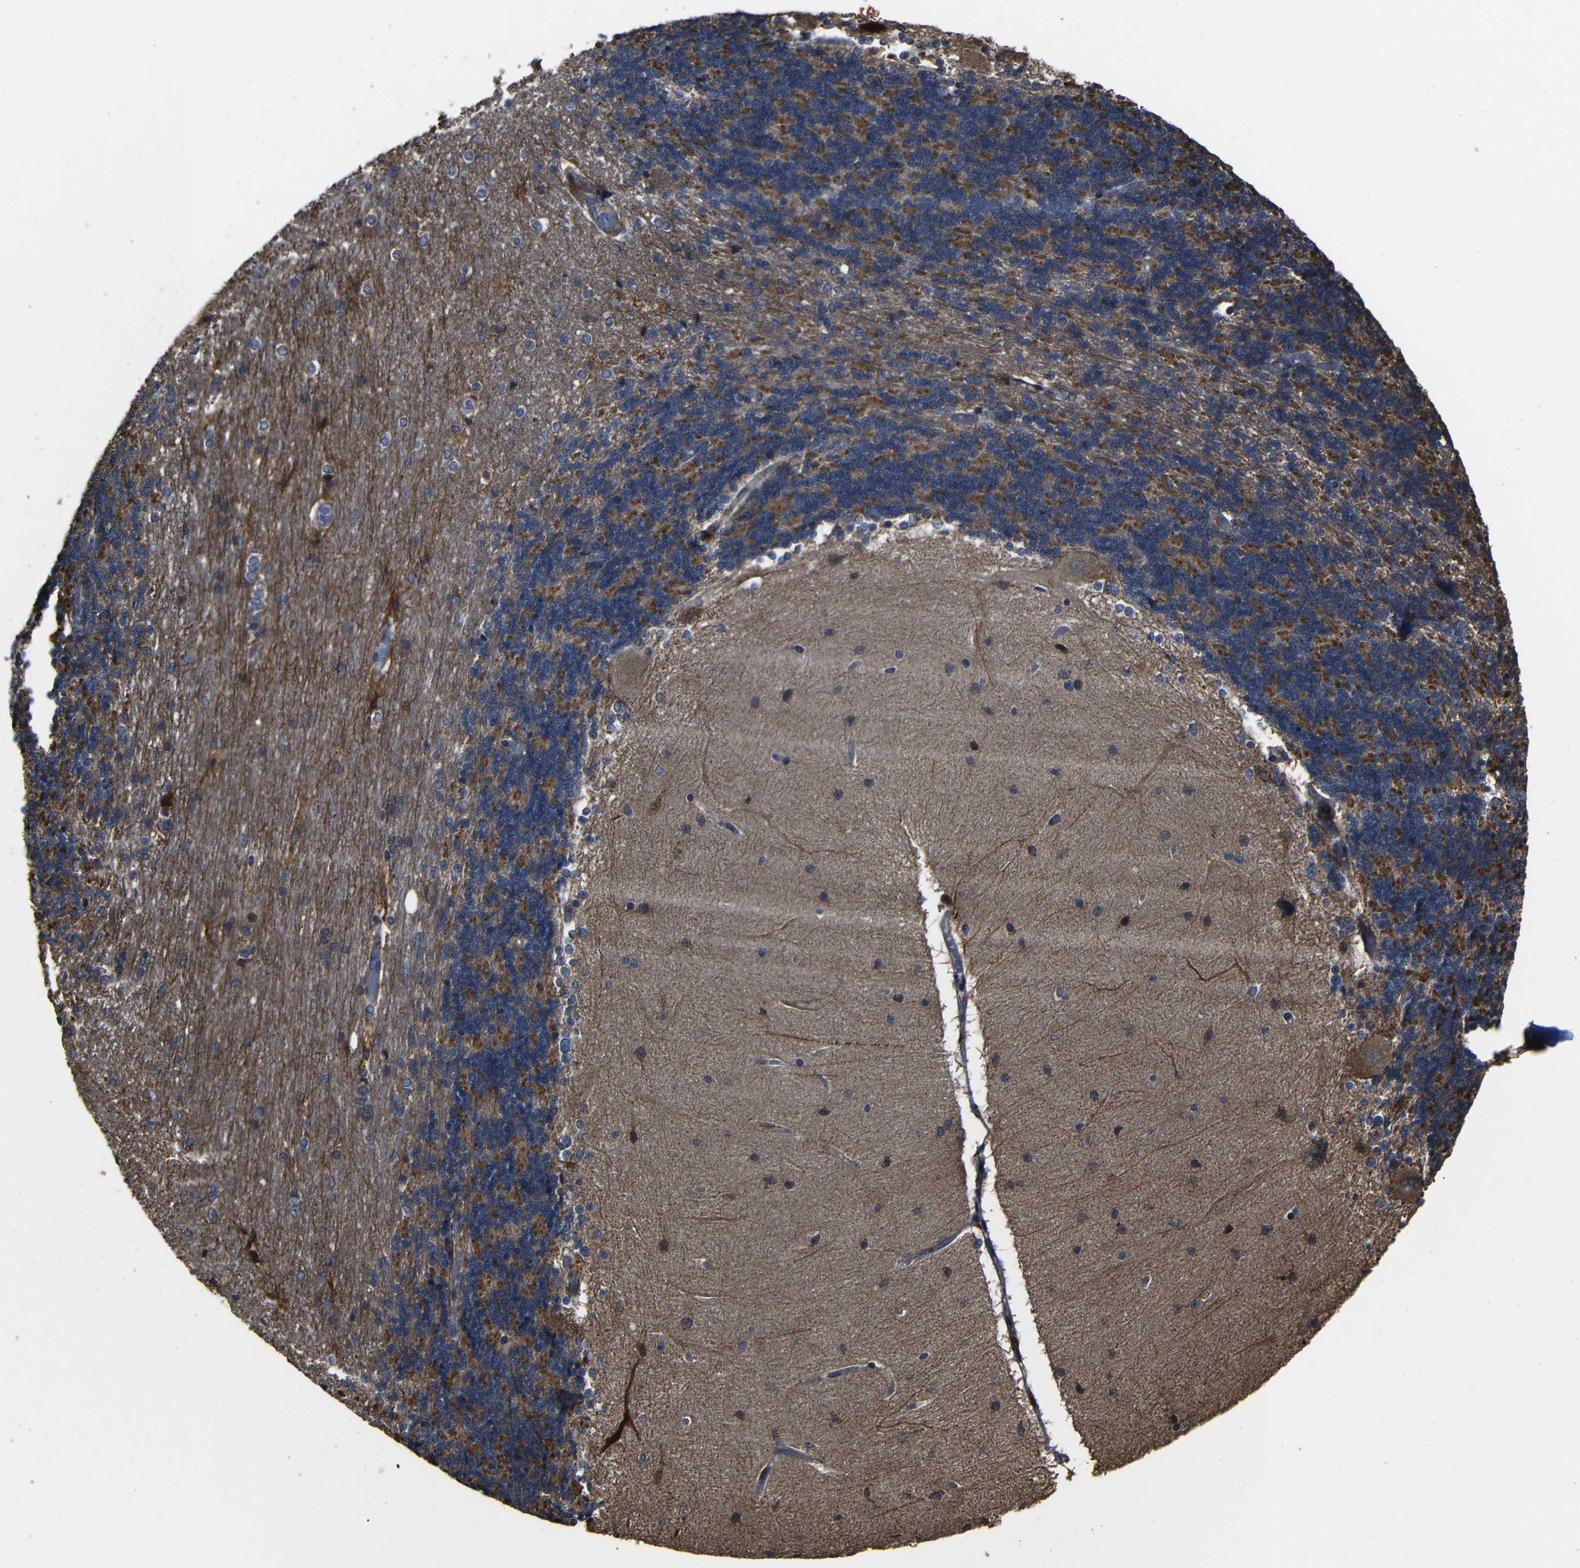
{"staining": {"intensity": "moderate", "quantity": "25%-75%", "location": "cytoplasmic/membranous"}, "tissue": "cerebellum", "cell_type": "Cells in granular layer", "image_type": "normal", "snomed": [{"axis": "morphology", "description": "Normal tissue, NOS"}, {"axis": "topography", "description": "Cerebellum"}], "caption": "An immunohistochemistry photomicrograph of normal tissue is shown. Protein staining in brown shows moderate cytoplasmic/membranous positivity in cerebellum within cells in granular layer.", "gene": "SNN", "patient": {"sex": "female", "age": 54}}